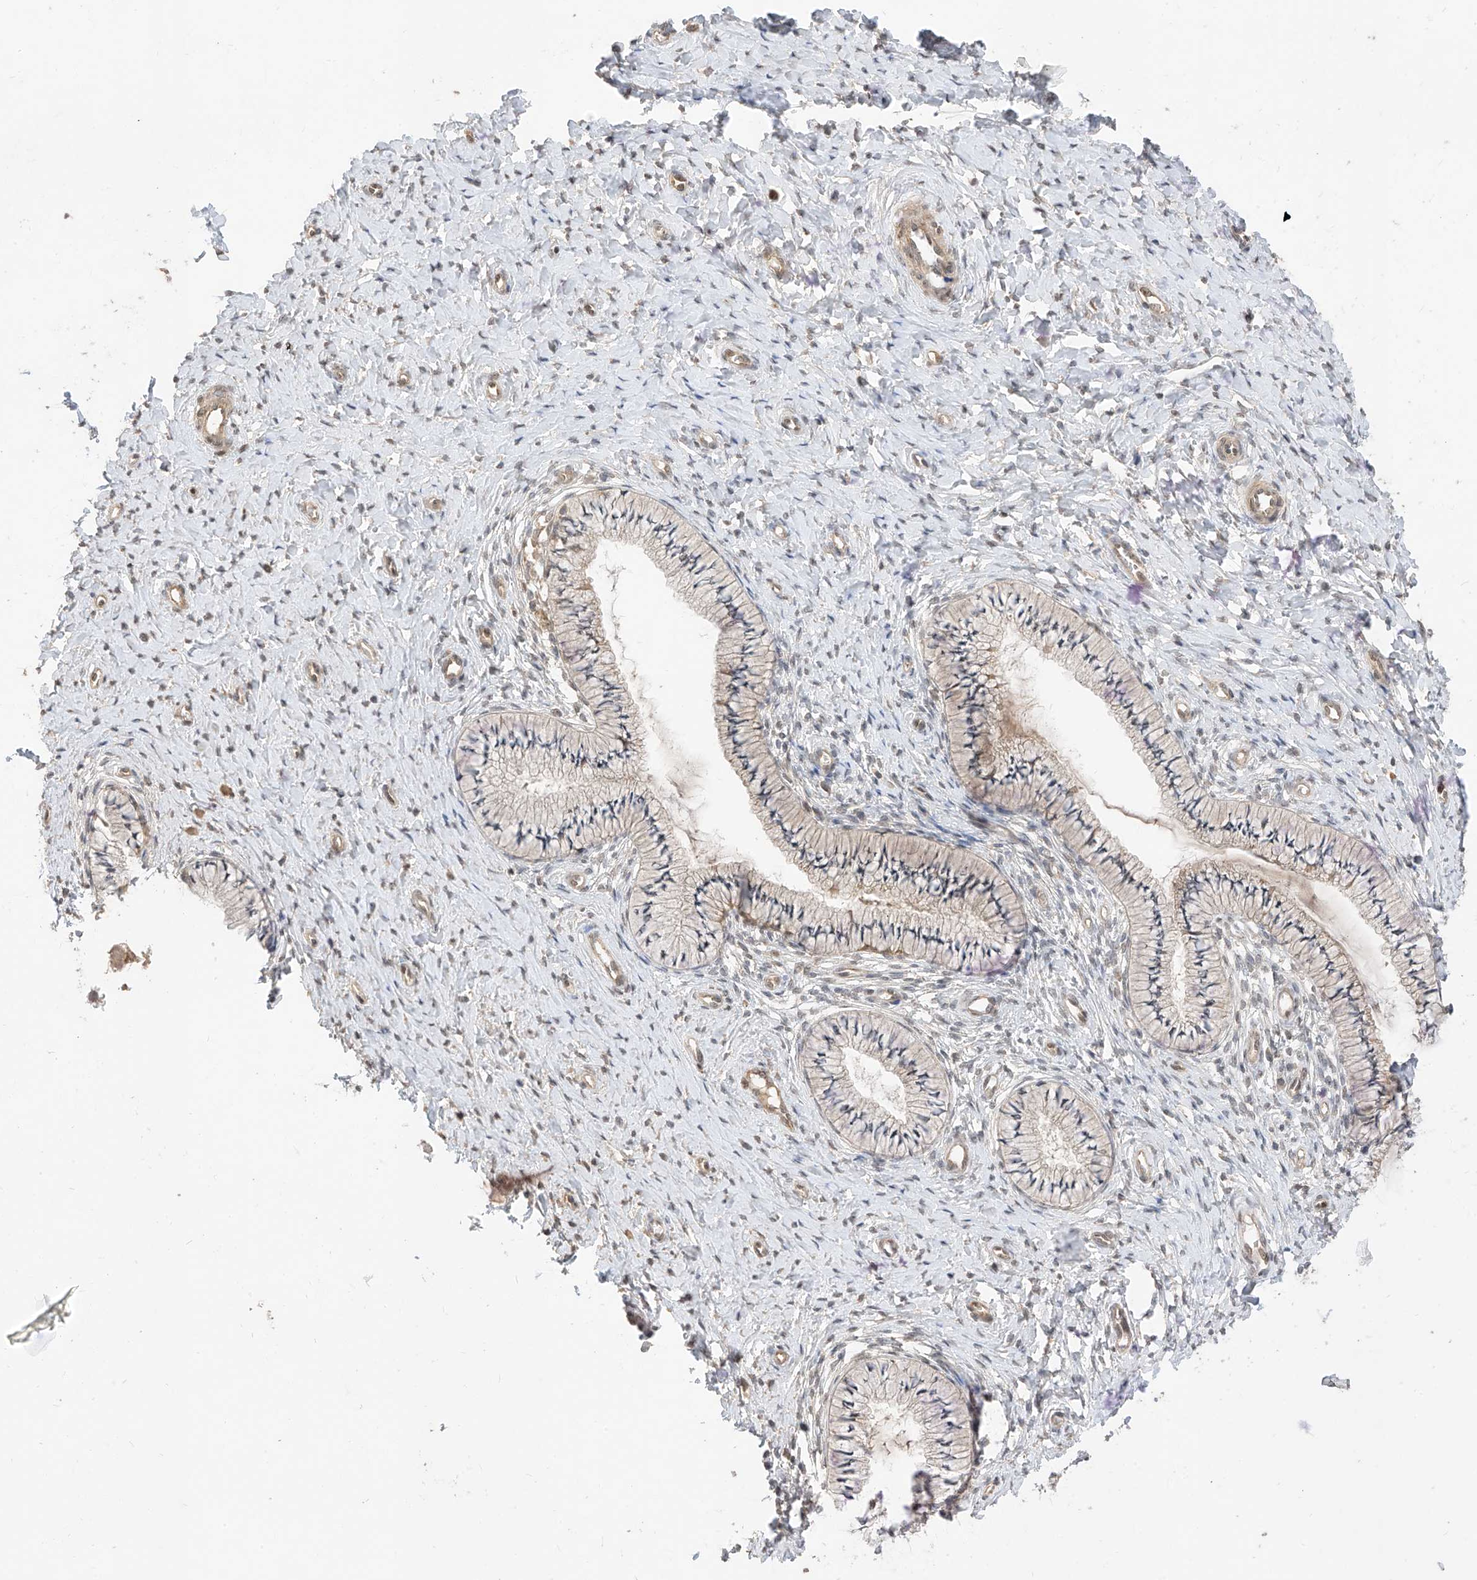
{"staining": {"intensity": "moderate", "quantity": "<25%", "location": "cytoplasmic/membranous"}, "tissue": "cervix", "cell_type": "Glandular cells", "image_type": "normal", "snomed": [{"axis": "morphology", "description": "Normal tissue, NOS"}, {"axis": "topography", "description": "Cervix"}], "caption": "Immunohistochemistry (IHC) staining of benign cervix, which demonstrates low levels of moderate cytoplasmic/membranous expression in approximately <25% of glandular cells indicating moderate cytoplasmic/membranous protein positivity. The staining was performed using DAB (brown) for protein detection and nuclei were counterstained in hematoxylin (blue).", "gene": "MRTFA", "patient": {"sex": "female", "age": 36}}